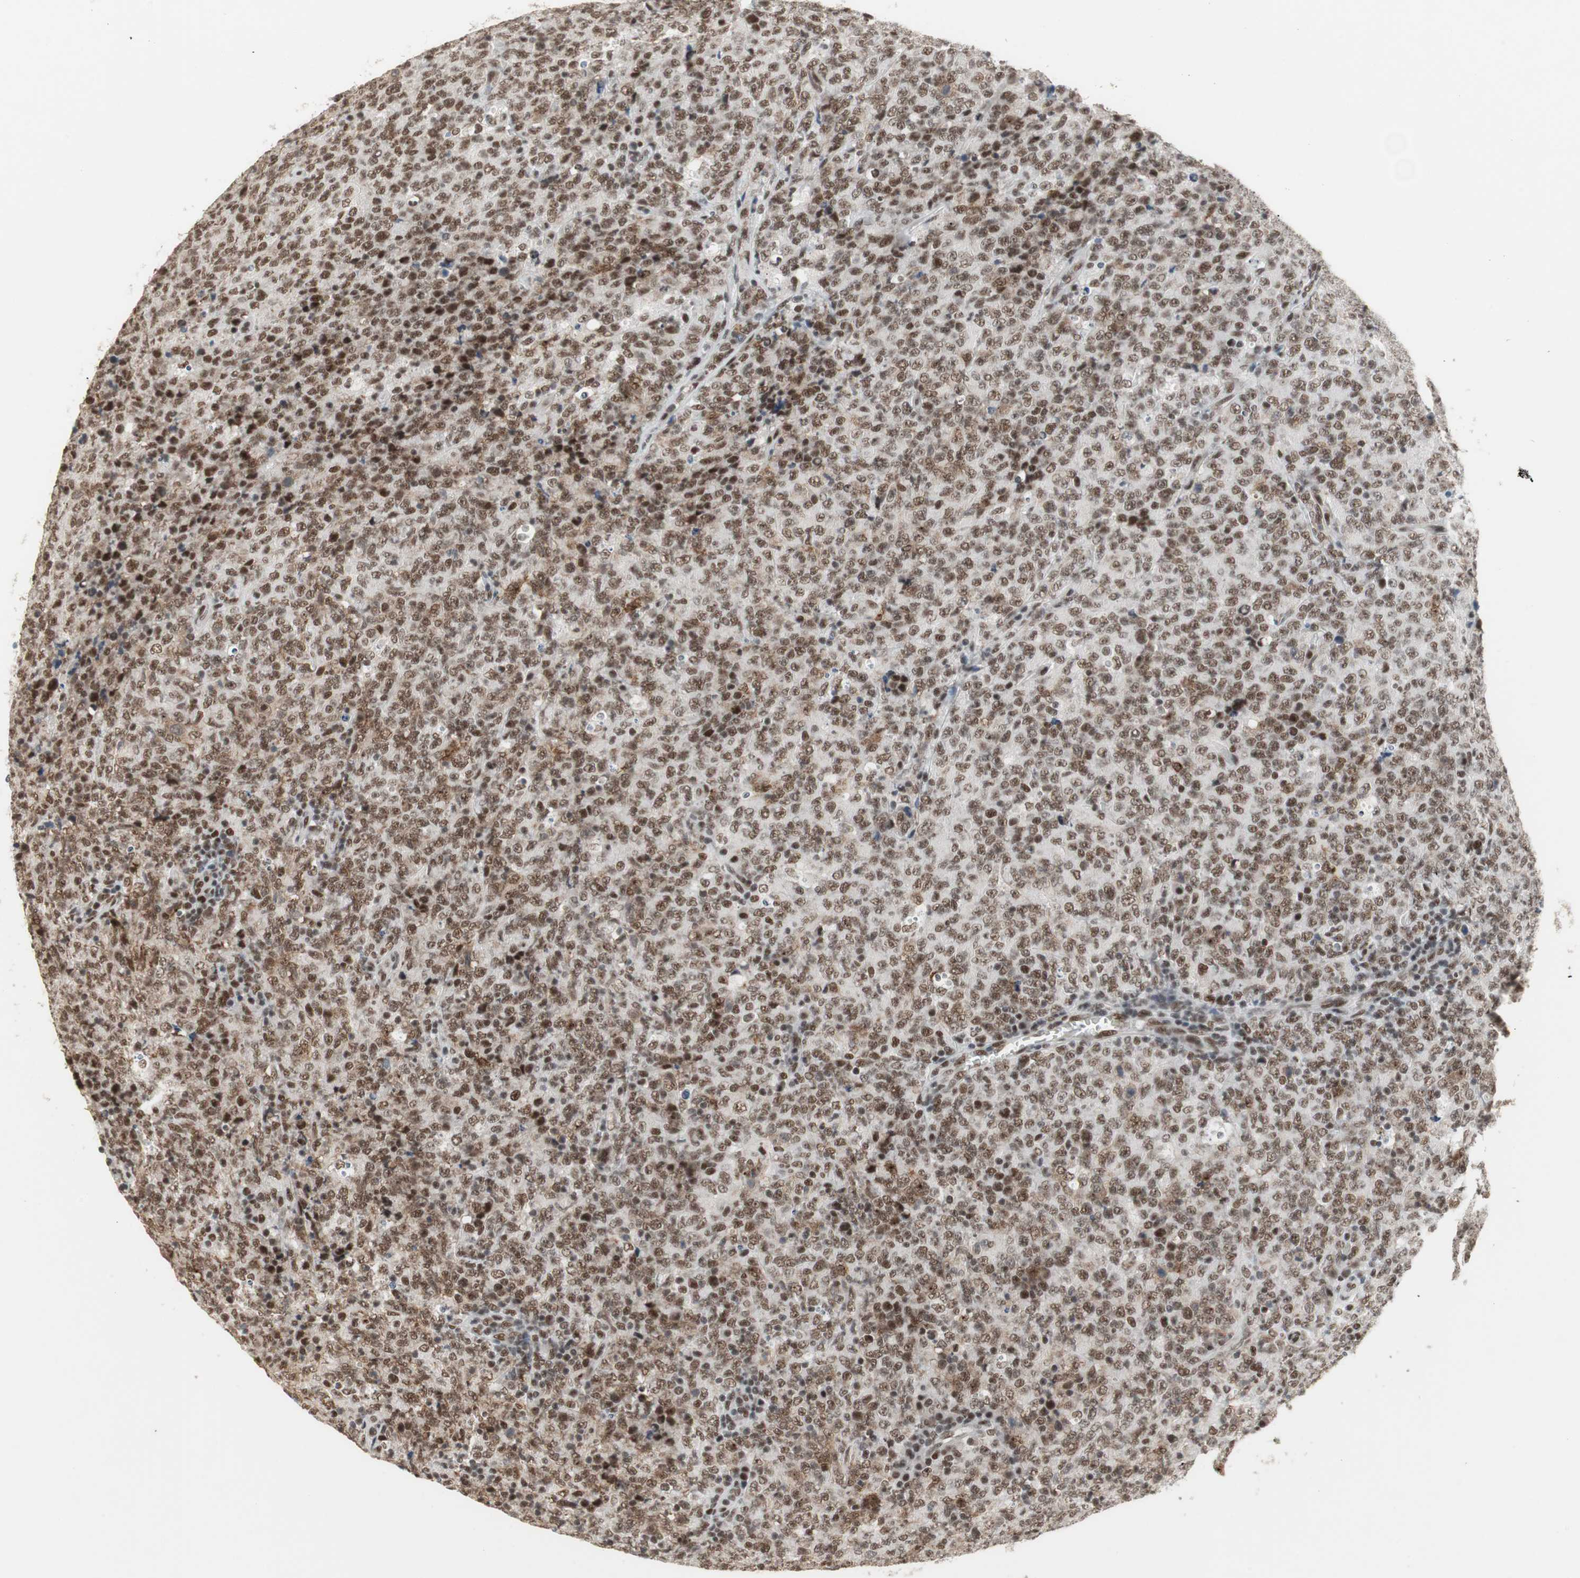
{"staining": {"intensity": "strong", "quantity": ">75%", "location": "nuclear"}, "tissue": "lymphoma", "cell_type": "Tumor cells", "image_type": "cancer", "snomed": [{"axis": "morphology", "description": "Malignant lymphoma, non-Hodgkin's type, High grade"}, {"axis": "topography", "description": "Tonsil"}], "caption": "Strong nuclear protein staining is present in approximately >75% of tumor cells in lymphoma.", "gene": "RTF1", "patient": {"sex": "female", "age": 36}}